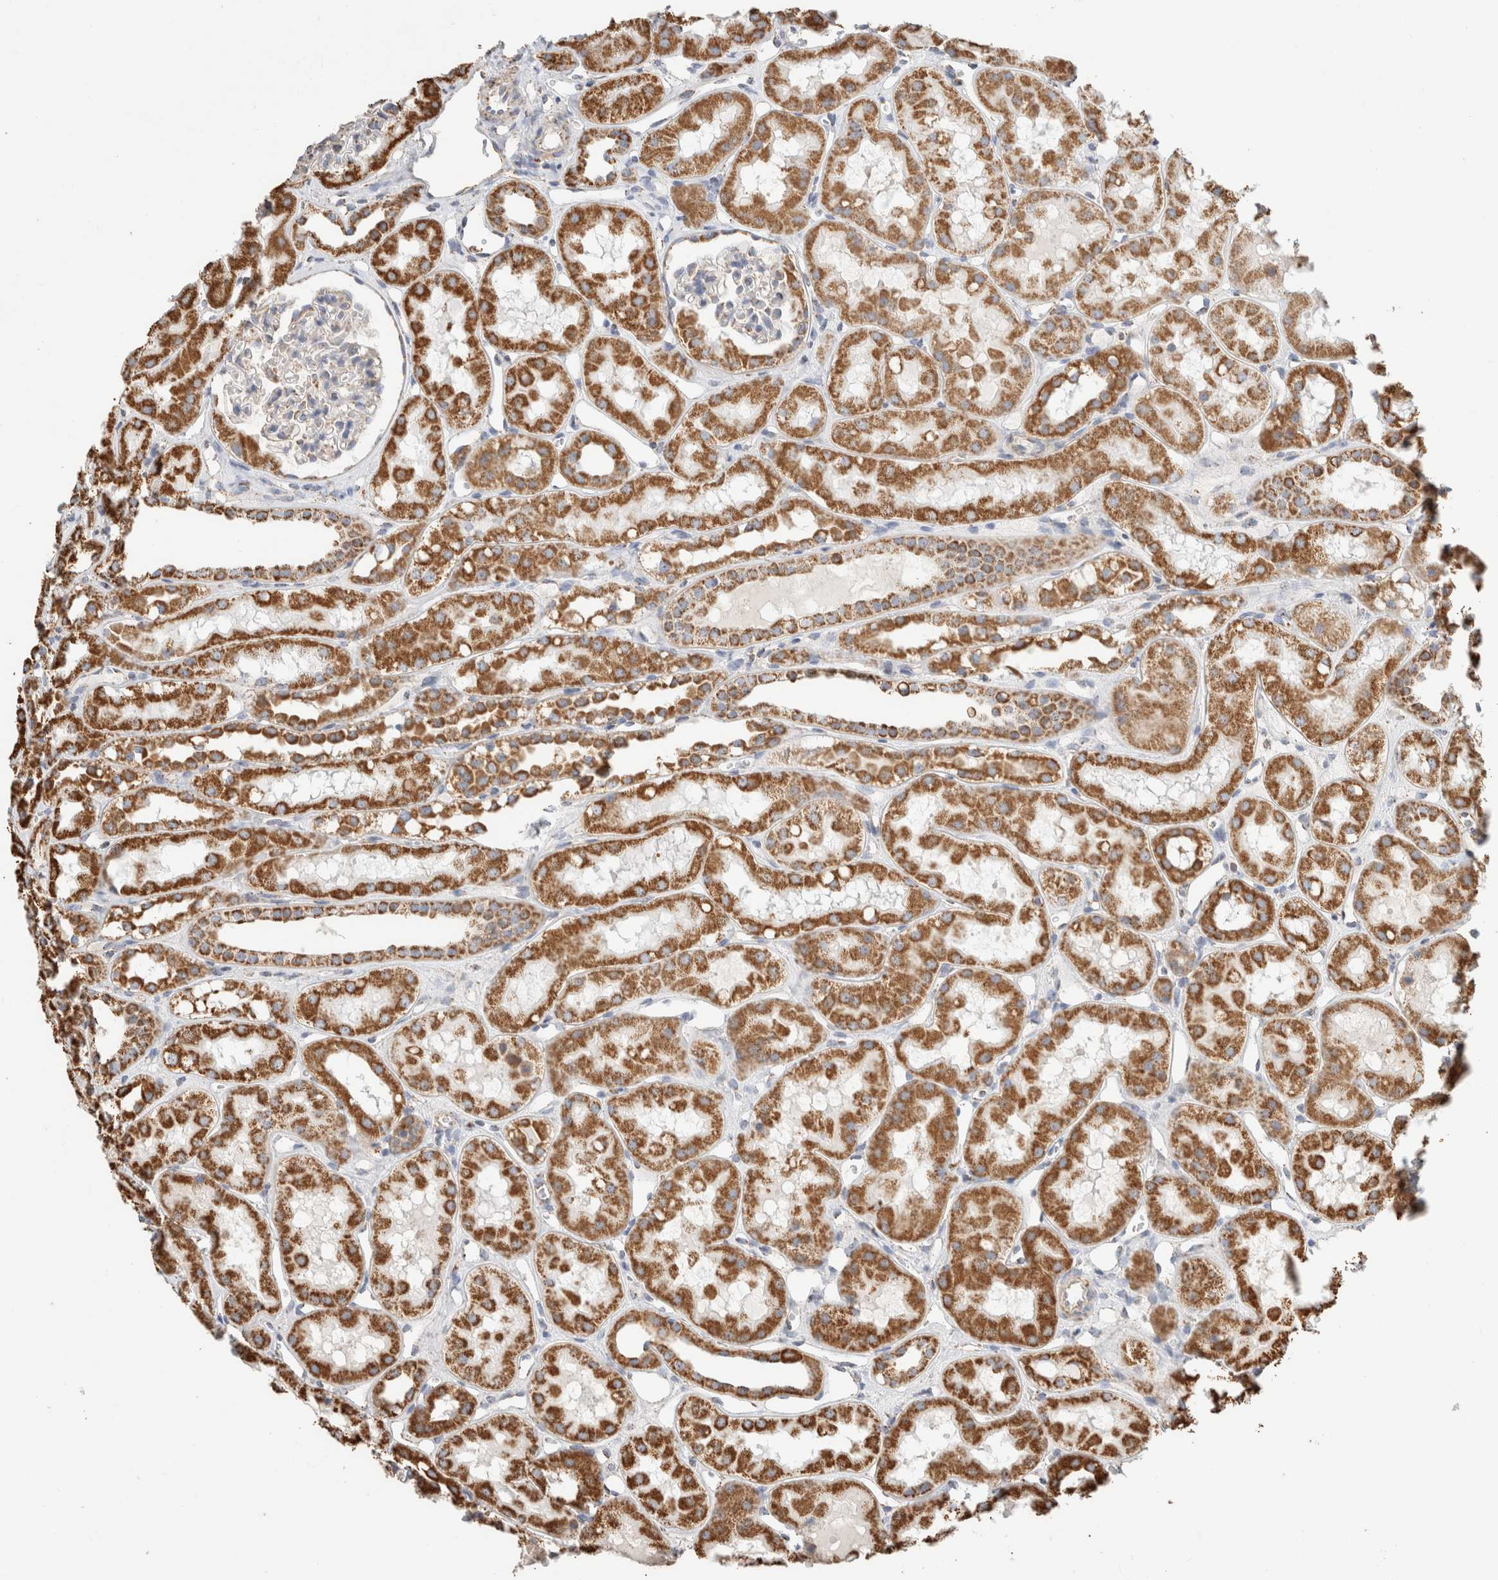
{"staining": {"intensity": "moderate", "quantity": "<25%", "location": "cytoplasmic/membranous"}, "tissue": "kidney", "cell_type": "Cells in glomeruli", "image_type": "normal", "snomed": [{"axis": "morphology", "description": "Normal tissue, NOS"}, {"axis": "topography", "description": "Kidney"}], "caption": "Immunohistochemistry (IHC) of benign human kidney displays low levels of moderate cytoplasmic/membranous positivity in about <25% of cells in glomeruli.", "gene": "C1QBP", "patient": {"sex": "male", "age": 16}}